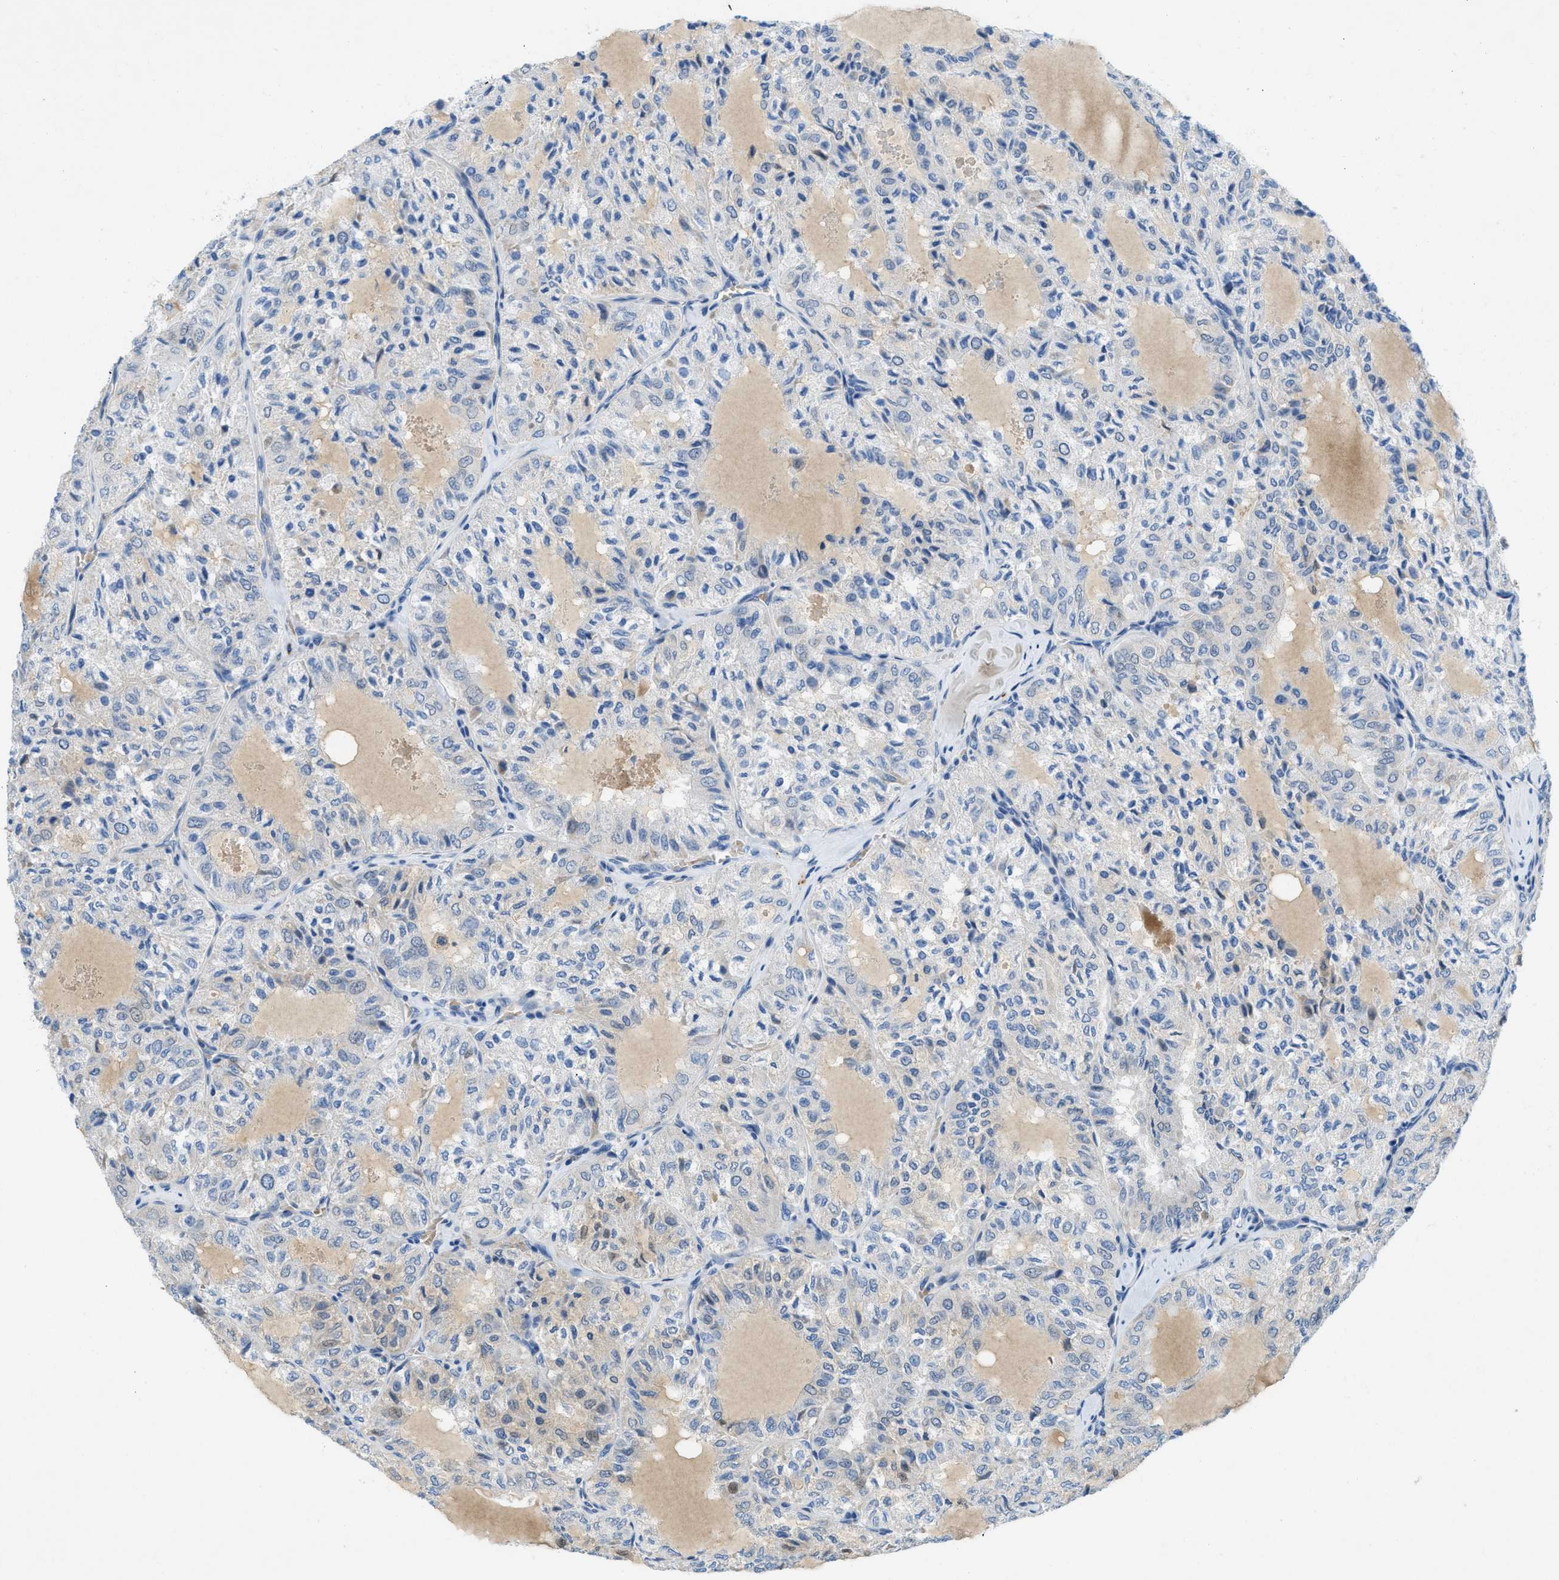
{"staining": {"intensity": "negative", "quantity": "none", "location": "none"}, "tissue": "thyroid cancer", "cell_type": "Tumor cells", "image_type": "cancer", "snomed": [{"axis": "morphology", "description": "Follicular adenoma carcinoma, NOS"}, {"axis": "topography", "description": "Thyroid gland"}], "caption": "Tumor cells show no significant expression in thyroid cancer.", "gene": "TMEM248", "patient": {"sex": "male", "age": 75}}